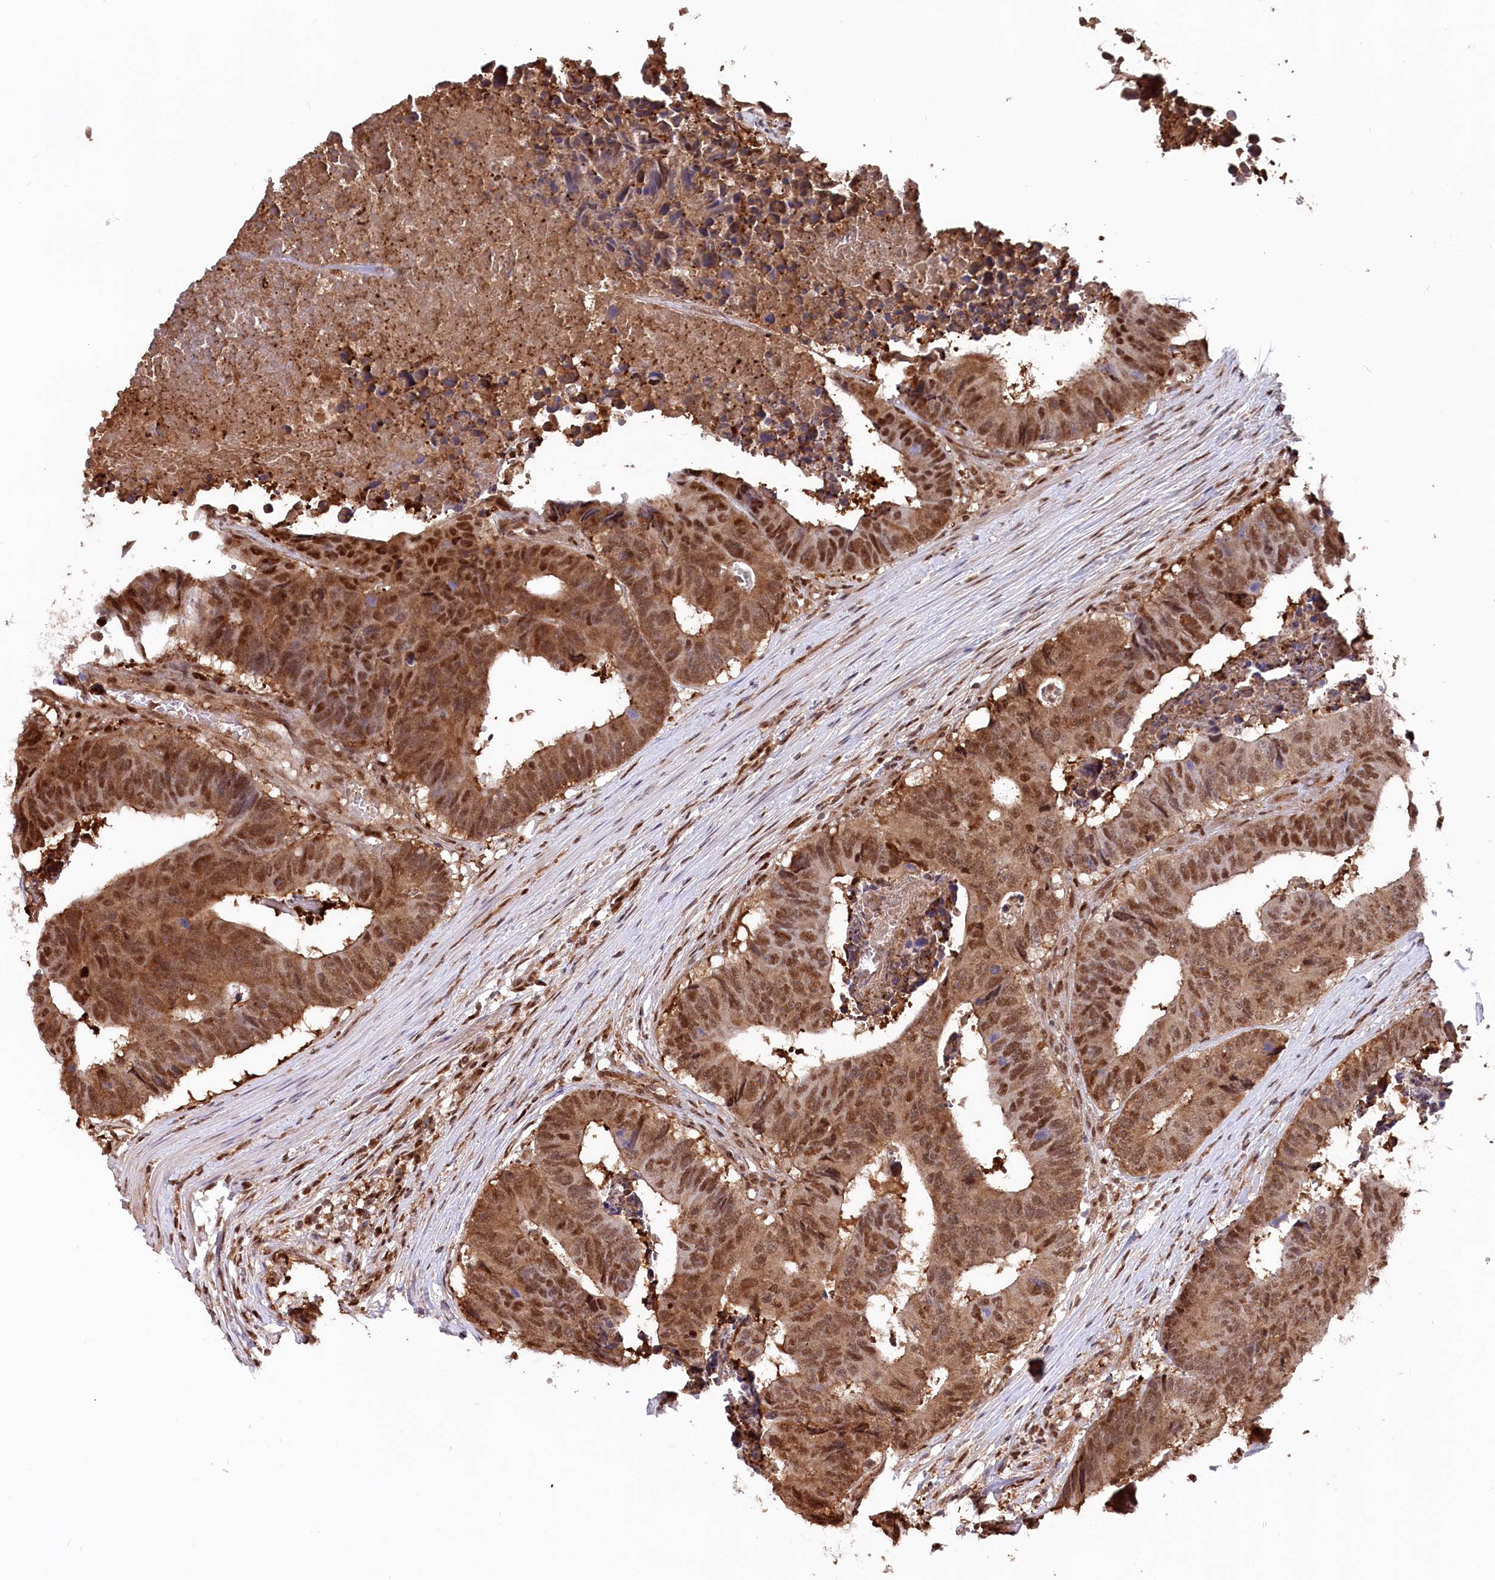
{"staining": {"intensity": "moderate", "quantity": ">75%", "location": "cytoplasmic/membranous,nuclear"}, "tissue": "colorectal cancer", "cell_type": "Tumor cells", "image_type": "cancer", "snomed": [{"axis": "morphology", "description": "Adenocarcinoma, NOS"}, {"axis": "topography", "description": "Rectum"}], "caption": "Immunohistochemical staining of adenocarcinoma (colorectal) shows medium levels of moderate cytoplasmic/membranous and nuclear staining in approximately >75% of tumor cells. Immunohistochemistry stains the protein in brown and the nuclei are stained blue.", "gene": "PSMA1", "patient": {"sex": "male", "age": 84}}